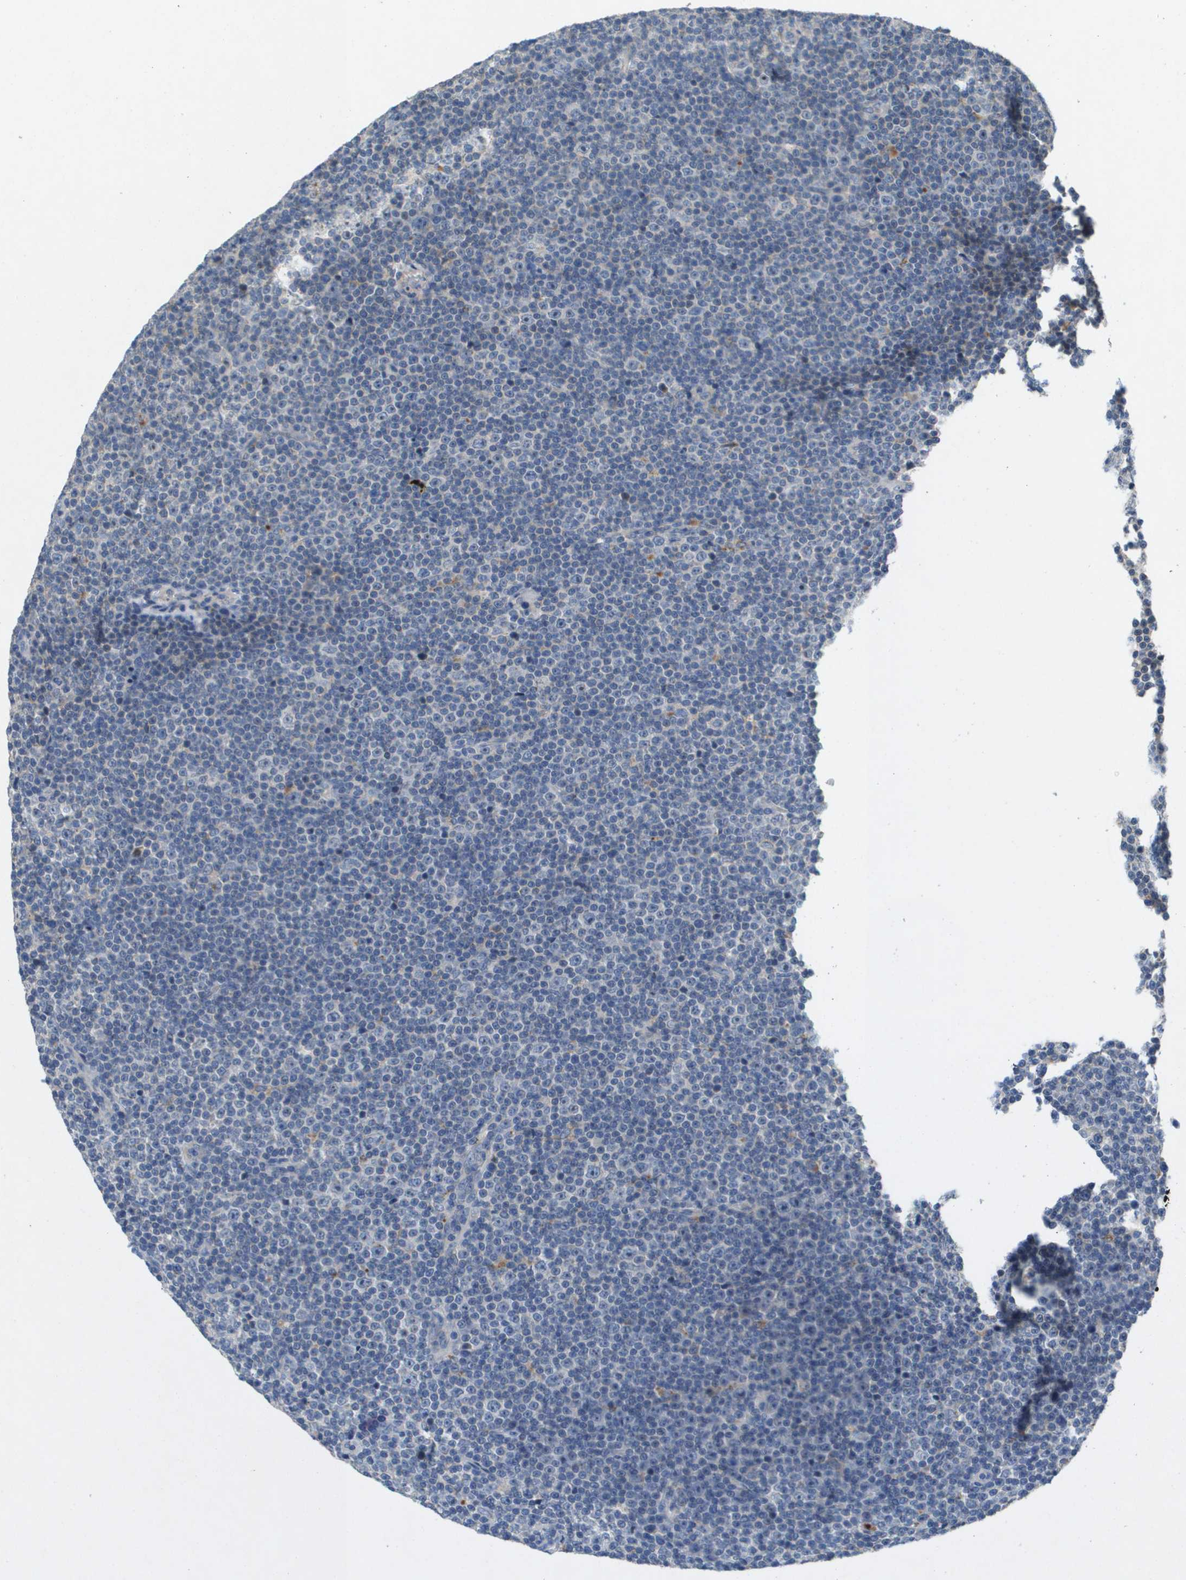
{"staining": {"intensity": "negative", "quantity": "none", "location": "none"}, "tissue": "lymphoma", "cell_type": "Tumor cells", "image_type": "cancer", "snomed": [{"axis": "morphology", "description": "Malignant lymphoma, non-Hodgkin's type, Low grade"}, {"axis": "topography", "description": "Lymph node"}], "caption": "Immunohistochemical staining of lymphoma displays no significant positivity in tumor cells.", "gene": "B3GNT5", "patient": {"sex": "female", "age": 67}}